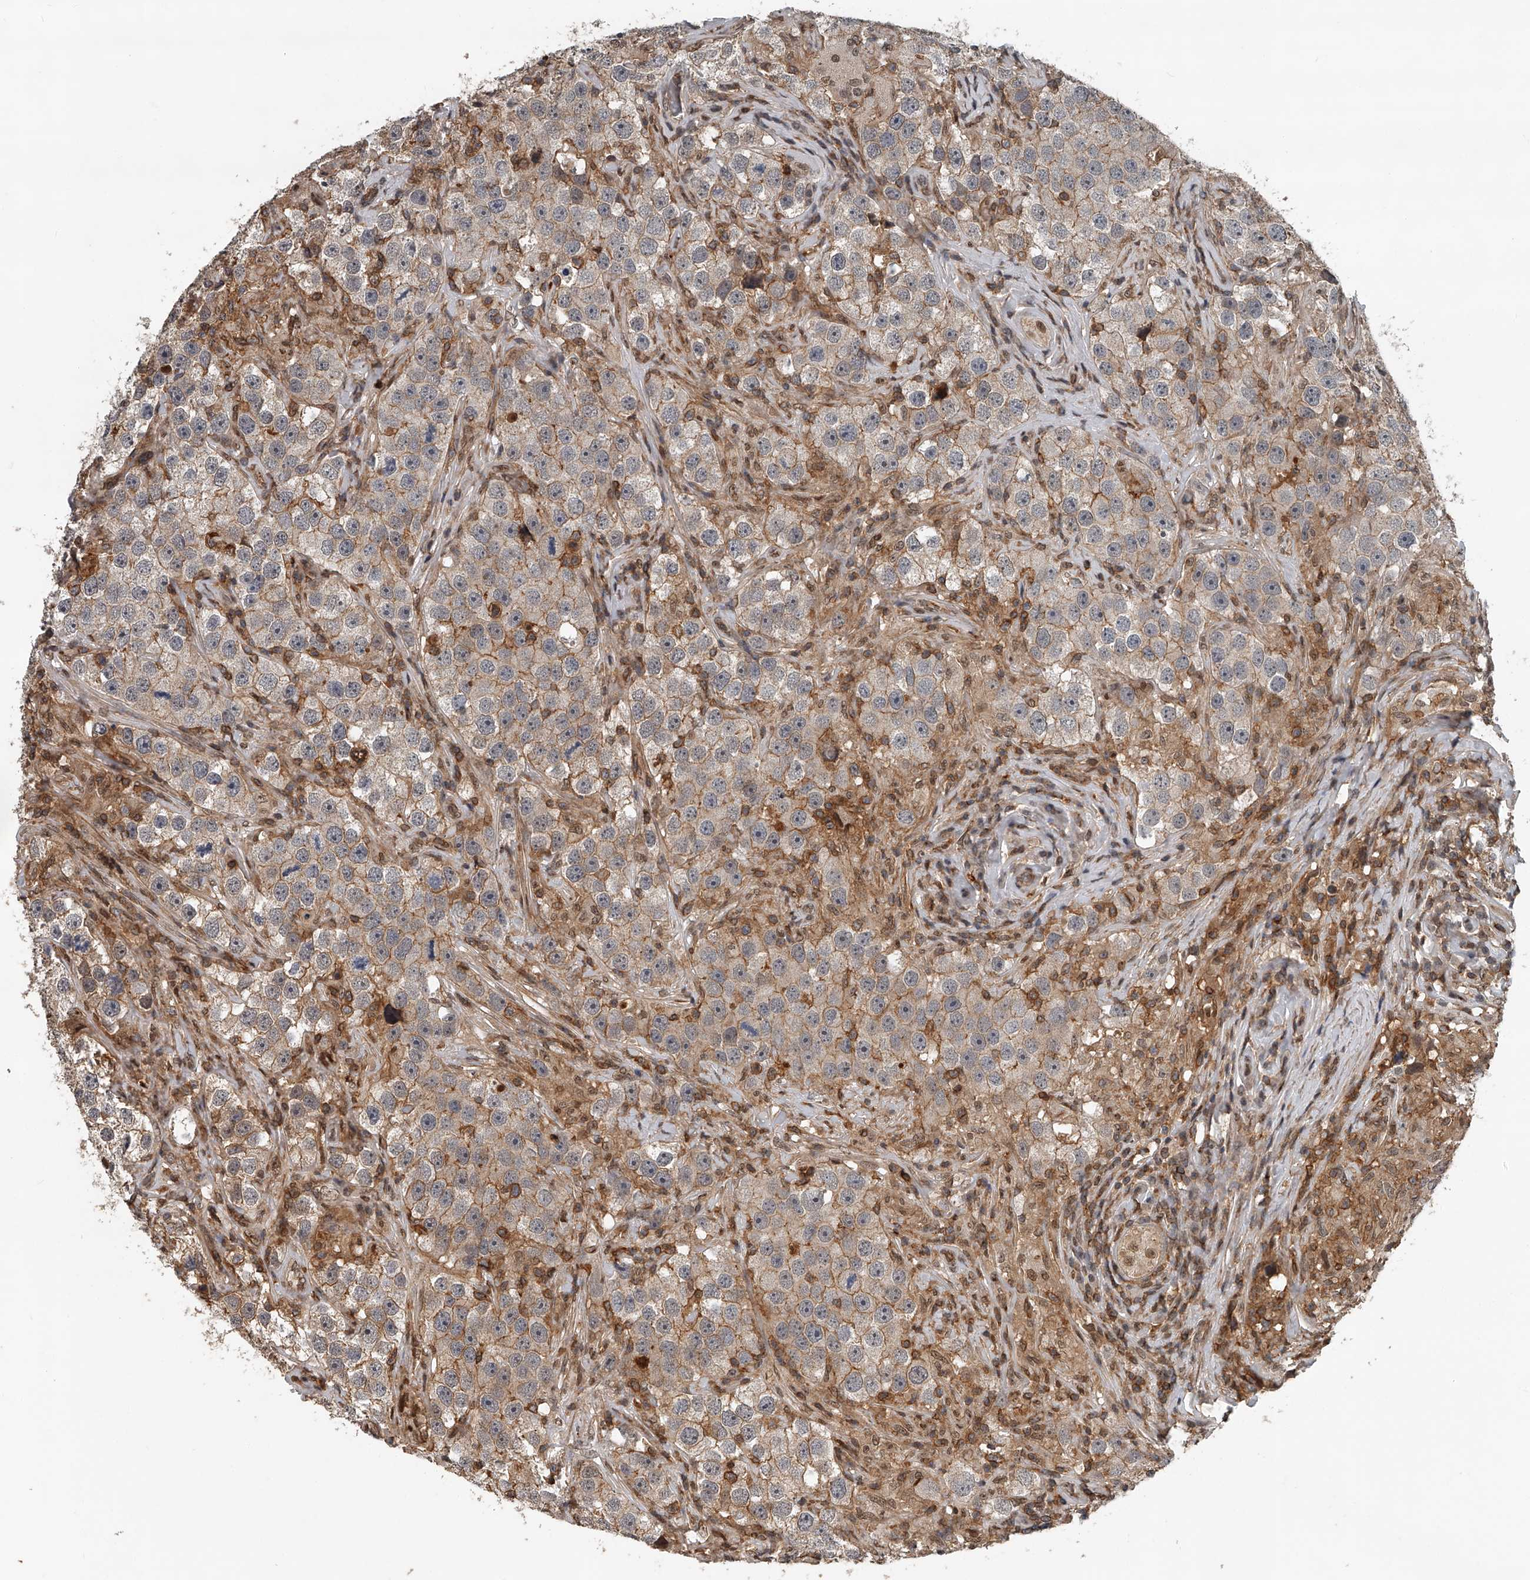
{"staining": {"intensity": "moderate", "quantity": "<25%", "location": "cytoplasmic/membranous"}, "tissue": "testis cancer", "cell_type": "Tumor cells", "image_type": "cancer", "snomed": [{"axis": "morphology", "description": "Seminoma, NOS"}, {"axis": "topography", "description": "Testis"}], "caption": "Testis cancer (seminoma) stained with a protein marker reveals moderate staining in tumor cells.", "gene": "PLEKHG1", "patient": {"sex": "male", "age": 49}}